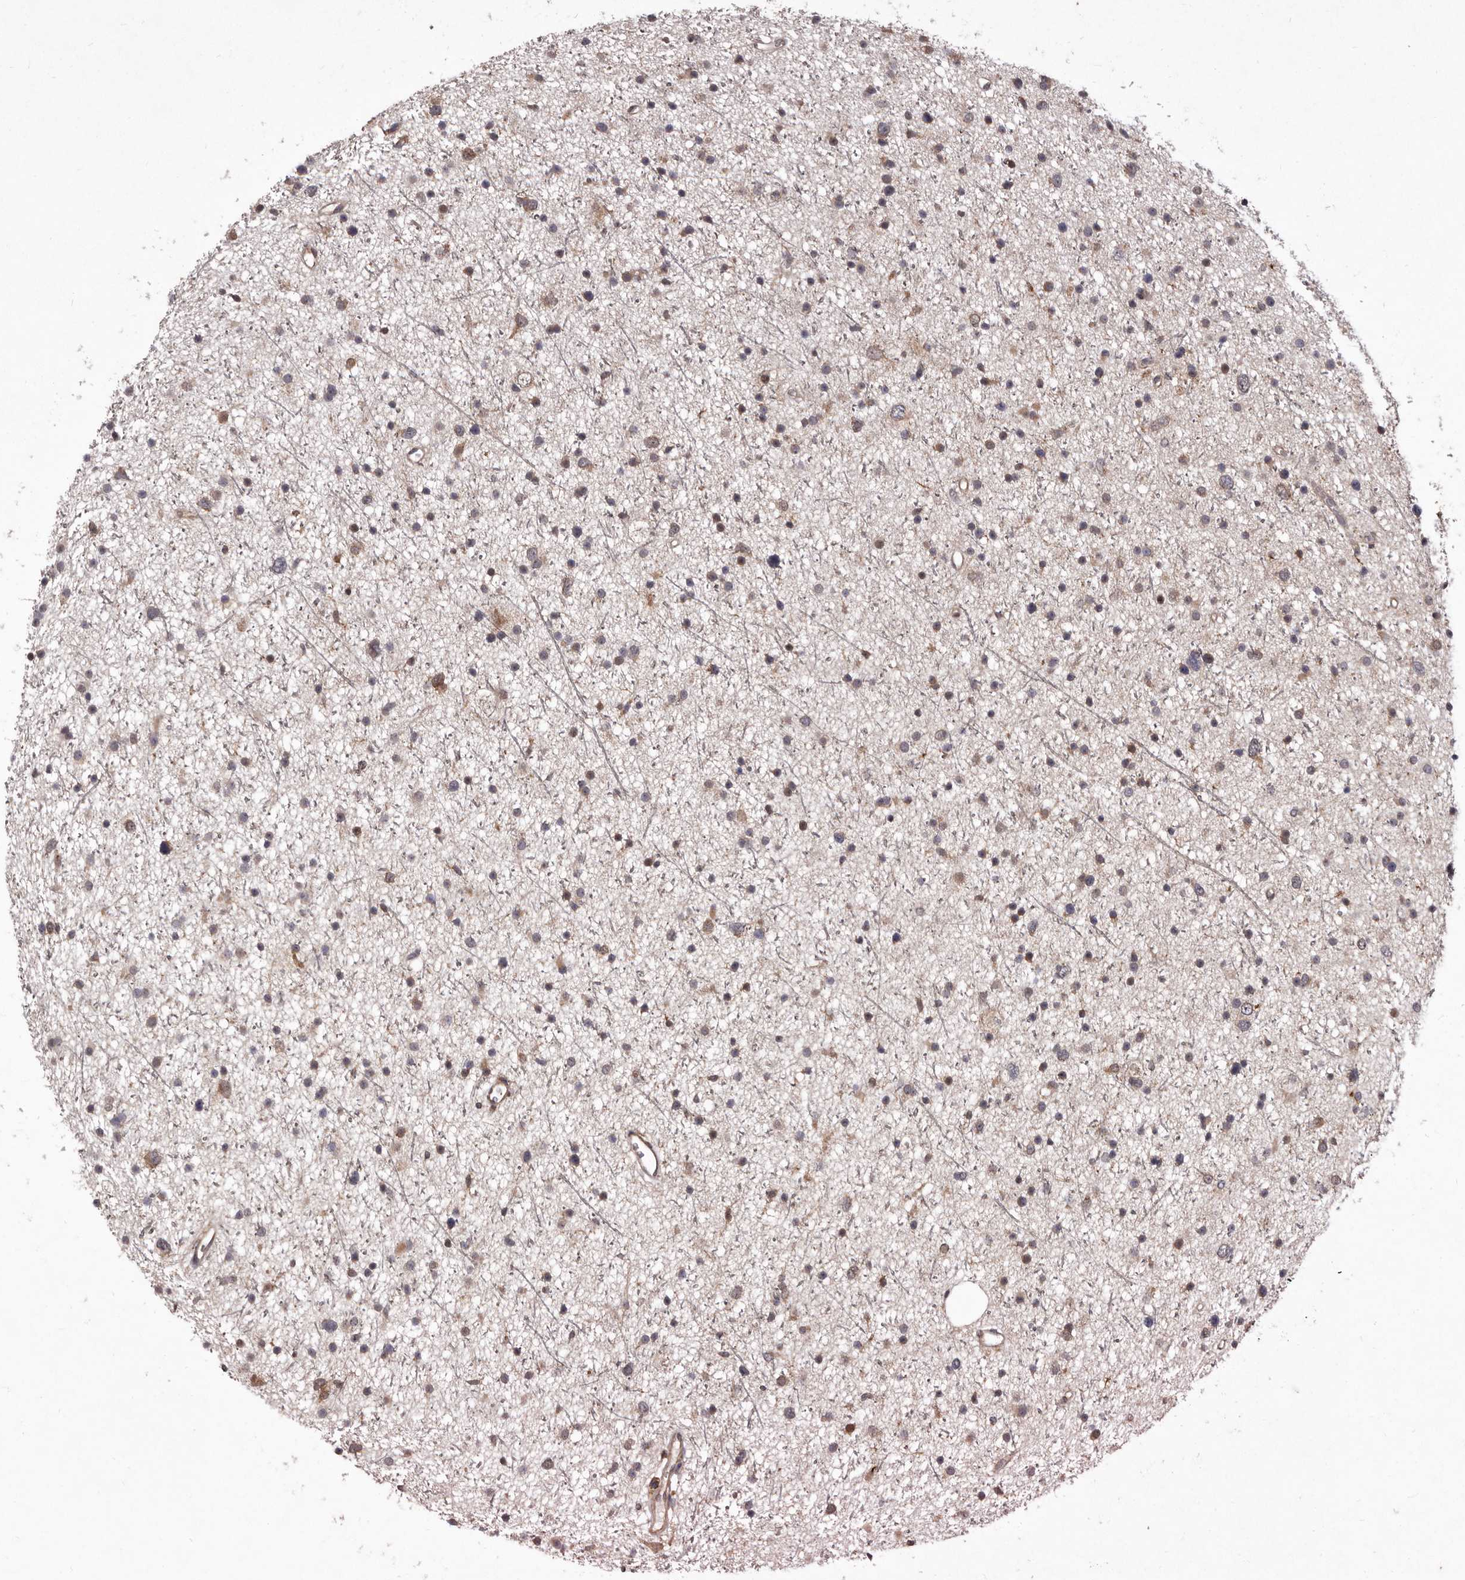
{"staining": {"intensity": "moderate", "quantity": "25%-75%", "location": "cytoplasmic/membranous"}, "tissue": "glioma", "cell_type": "Tumor cells", "image_type": "cancer", "snomed": [{"axis": "morphology", "description": "Glioma, malignant, Low grade"}, {"axis": "topography", "description": "Cerebral cortex"}], "caption": "A brown stain highlights moderate cytoplasmic/membranous staining of a protein in glioma tumor cells.", "gene": "RRM2B", "patient": {"sex": "female", "age": 39}}